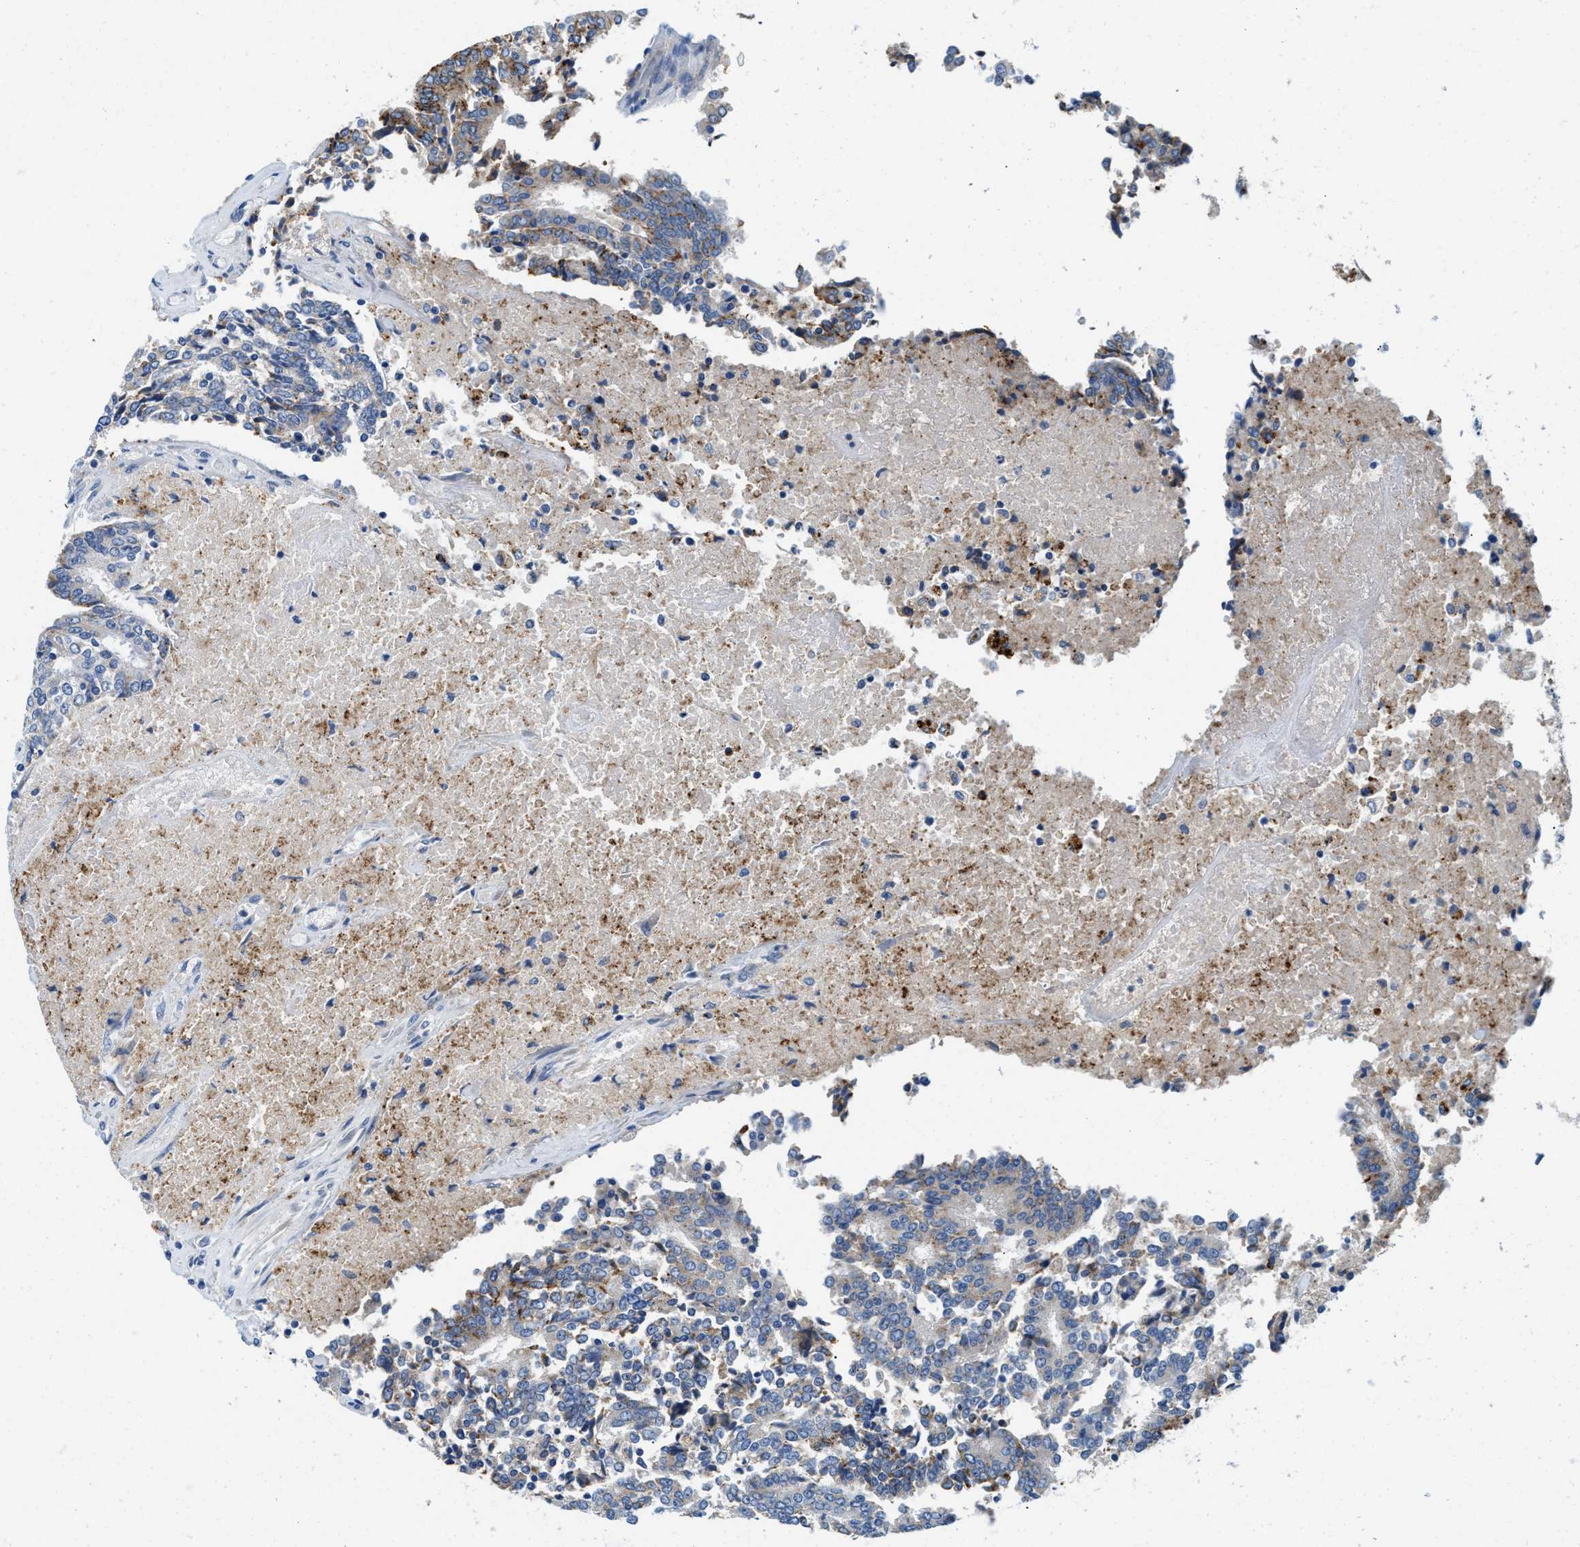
{"staining": {"intensity": "moderate", "quantity": "<25%", "location": "cytoplasmic/membranous"}, "tissue": "prostate cancer", "cell_type": "Tumor cells", "image_type": "cancer", "snomed": [{"axis": "morphology", "description": "Normal tissue, NOS"}, {"axis": "morphology", "description": "Adenocarcinoma, High grade"}, {"axis": "topography", "description": "Prostate"}, {"axis": "topography", "description": "Seminal veicle"}], "caption": "Moderate cytoplasmic/membranous positivity is appreciated in approximately <25% of tumor cells in prostate high-grade adenocarcinoma.", "gene": "TSPAN3", "patient": {"sex": "male", "age": 55}}